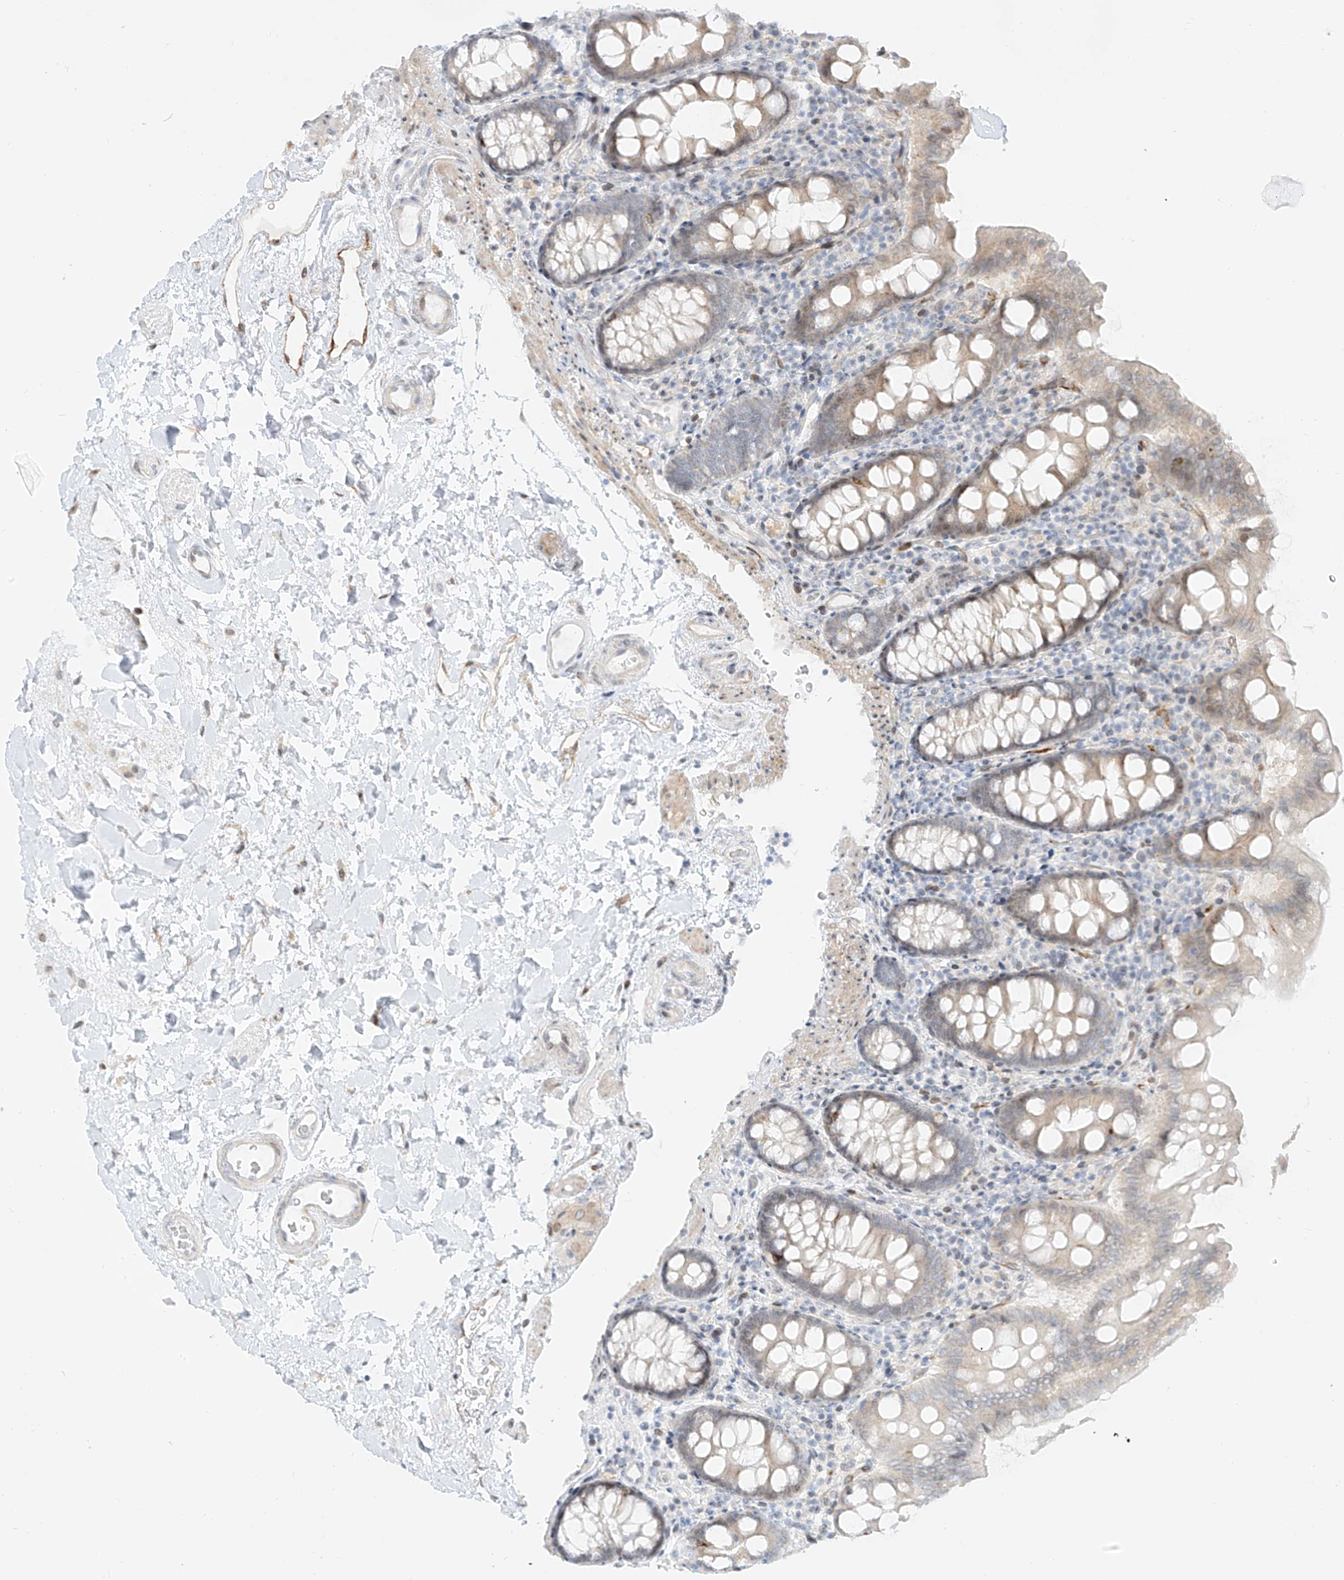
{"staining": {"intensity": "negative", "quantity": "none", "location": "none"}, "tissue": "colon", "cell_type": "Endothelial cells", "image_type": "normal", "snomed": [{"axis": "morphology", "description": "Normal tissue, NOS"}, {"axis": "topography", "description": "Colon"}], "caption": "This is an immunohistochemistry (IHC) image of benign human colon. There is no staining in endothelial cells.", "gene": "NHSL1", "patient": {"sex": "female", "age": 79}}